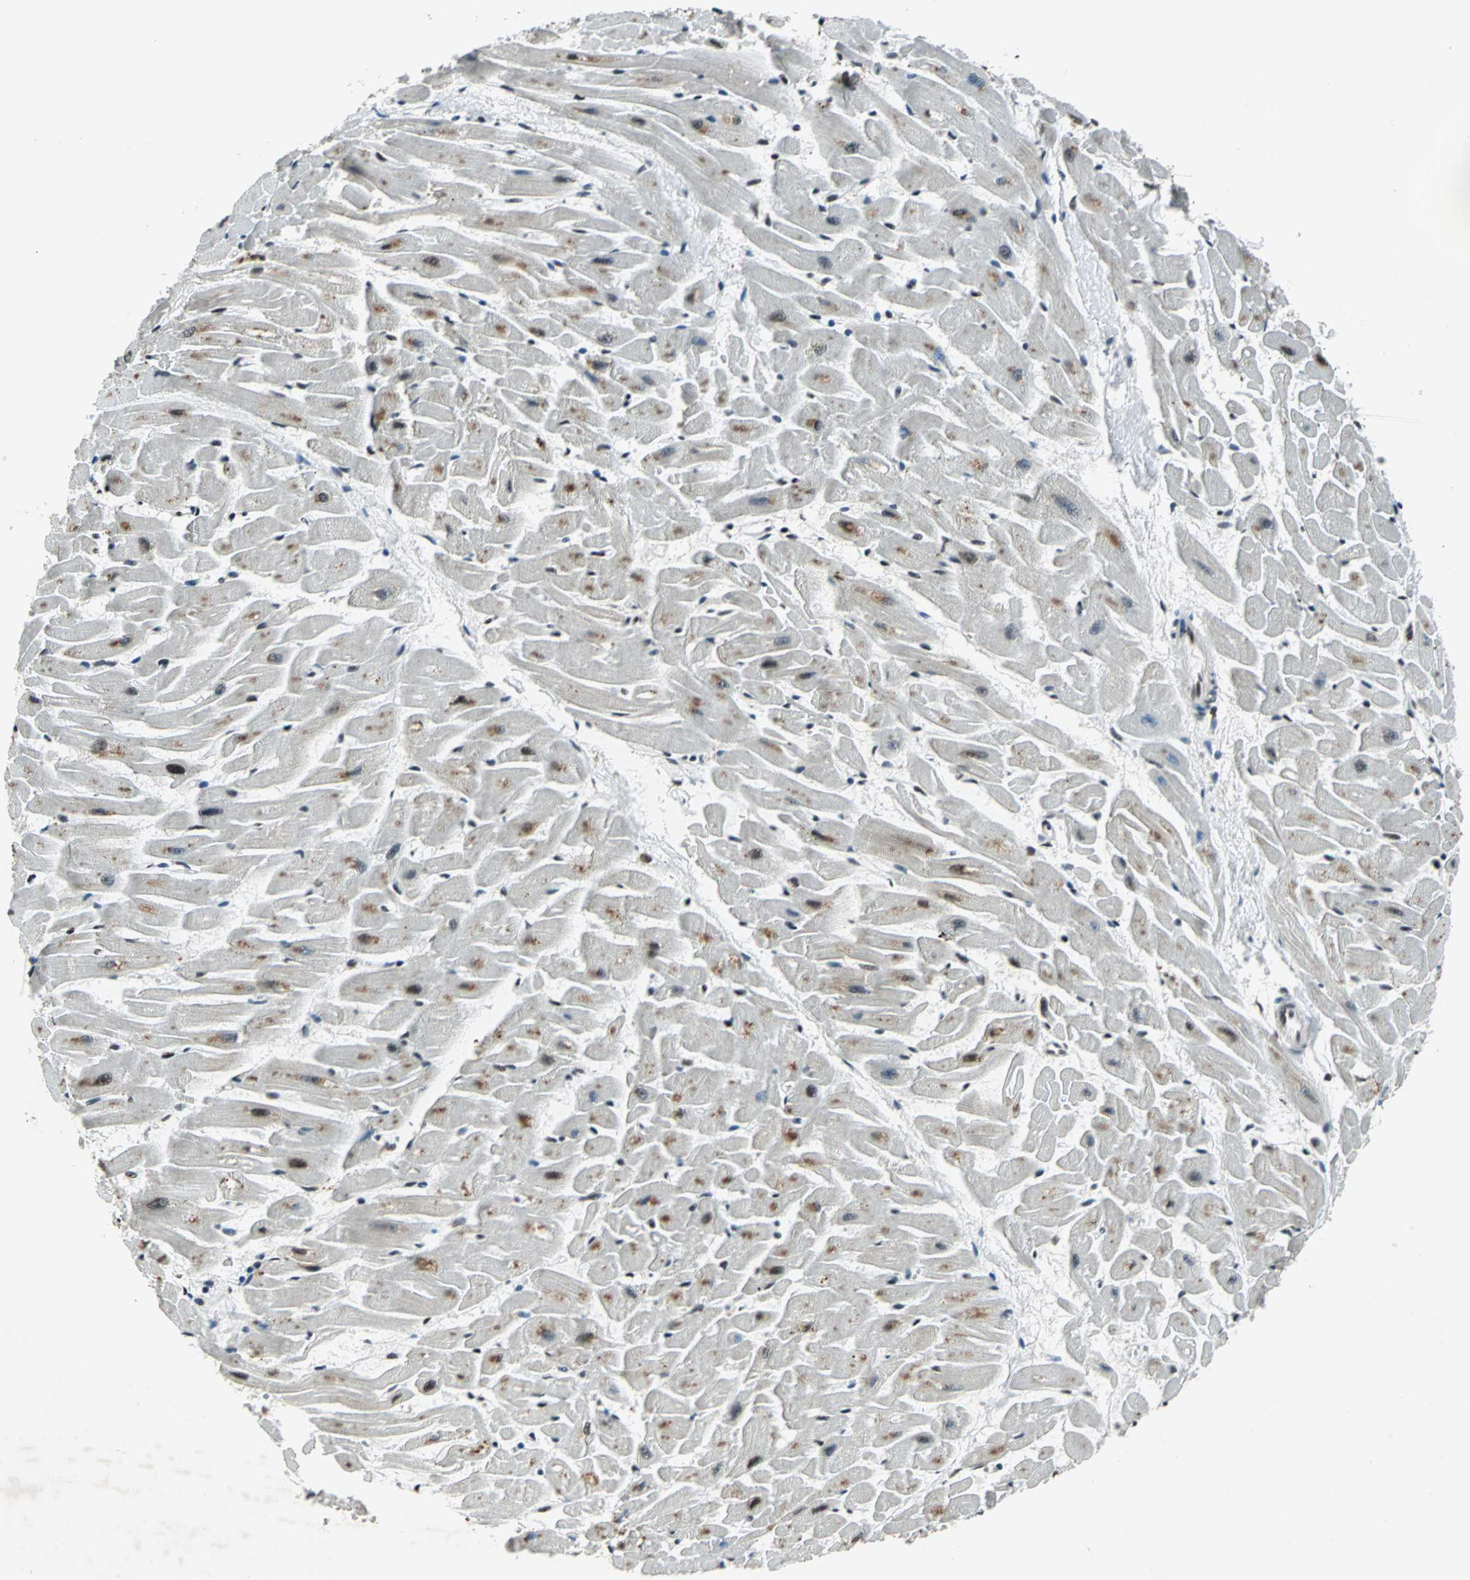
{"staining": {"intensity": "moderate", "quantity": ">75%", "location": "nuclear"}, "tissue": "heart muscle", "cell_type": "Cardiomyocytes", "image_type": "normal", "snomed": [{"axis": "morphology", "description": "Normal tissue, NOS"}, {"axis": "topography", "description": "Heart"}], "caption": "Heart muscle stained with DAB immunohistochemistry (IHC) reveals medium levels of moderate nuclear positivity in about >75% of cardiomyocytes. The protein of interest is stained brown, and the nuclei are stained in blue (DAB IHC with brightfield microscopy, high magnification).", "gene": "KAT6B", "patient": {"sex": "female", "age": 19}}